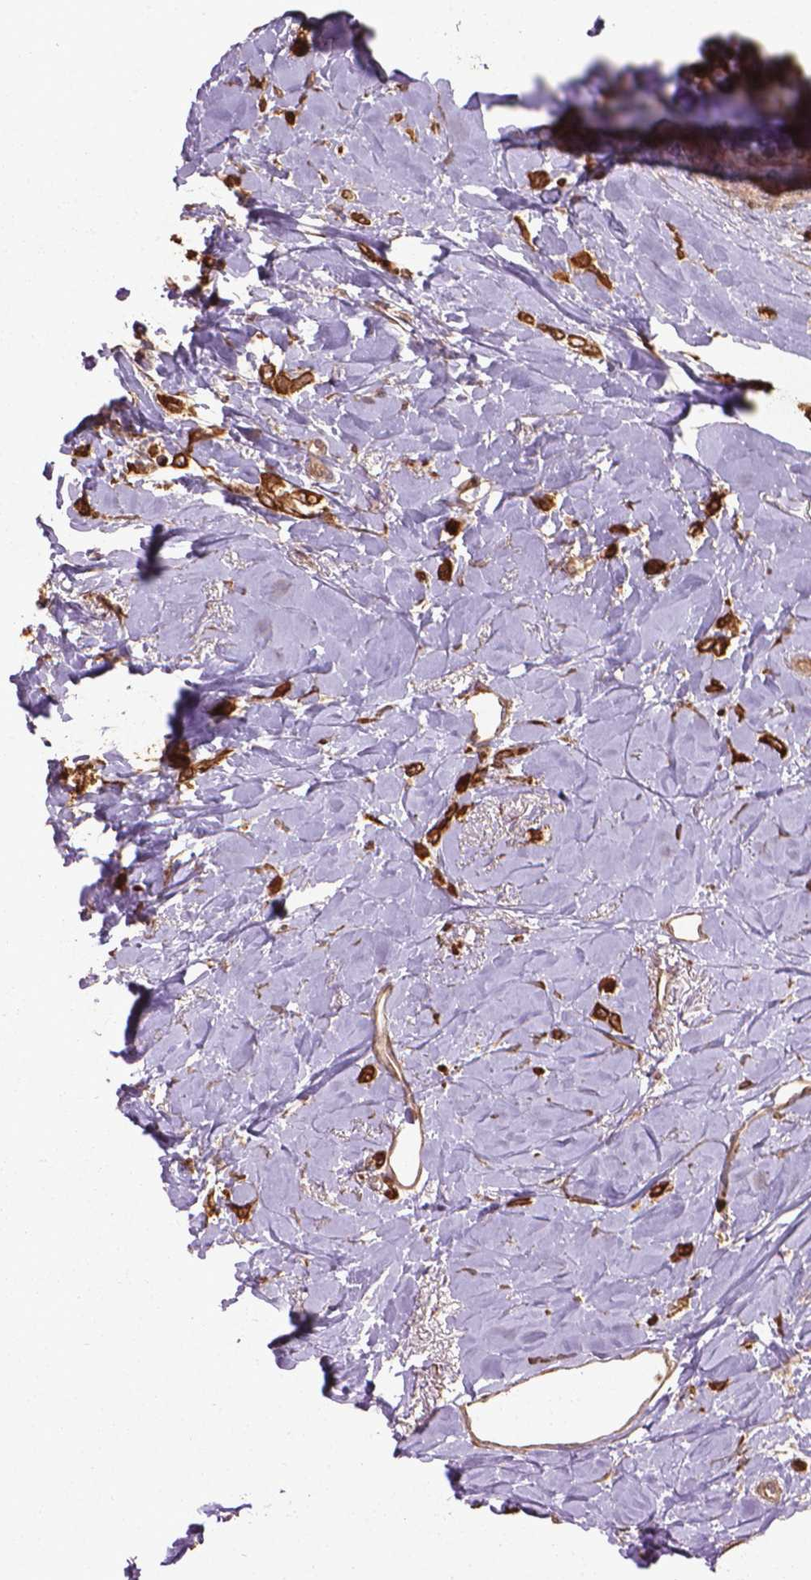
{"staining": {"intensity": "strong", "quantity": ">75%", "location": "cytoplasmic/membranous"}, "tissue": "breast cancer", "cell_type": "Tumor cells", "image_type": "cancer", "snomed": [{"axis": "morphology", "description": "Lobular carcinoma"}, {"axis": "topography", "description": "Breast"}], "caption": "IHC image of neoplastic tissue: lobular carcinoma (breast) stained using immunohistochemistry (IHC) reveals high levels of strong protein expression localized specifically in the cytoplasmic/membranous of tumor cells, appearing as a cytoplasmic/membranous brown color.", "gene": "GAS1", "patient": {"sex": "female", "age": 66}}